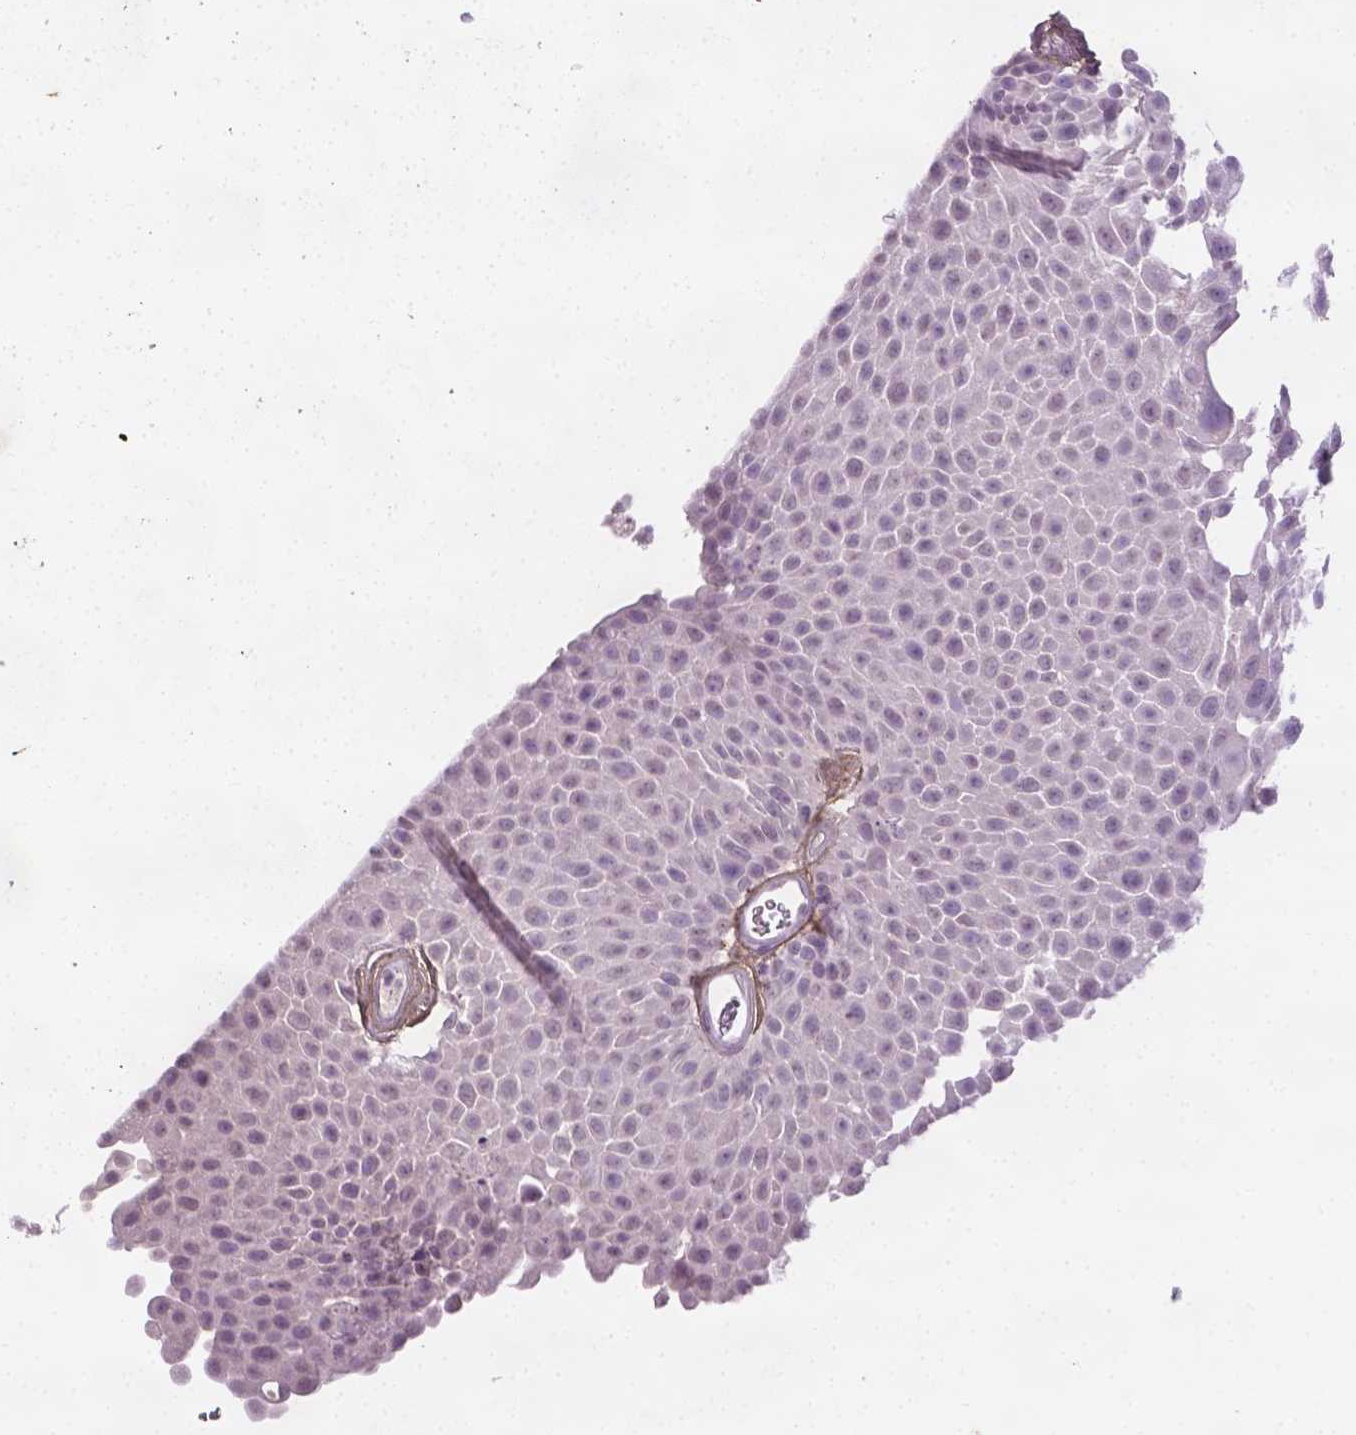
{"staining": {"intensity": "negative", "quantity": "none", "location": "none"}, "tissue": "urothelial cancer", "cell_type": "Tumor cells", "image_type": "cancer", "snomed": [{"axis": "morphology", "description": "Urothelial carcinoma, Low grade"}, {"axis": "topography", "description": "Urinary bladder"}], "caption": "The micrograph exhibits no staining of tumor cells in urothelial cancer.", "gene": "DLG2", "patient": {"sex": "male", "age": 72}}